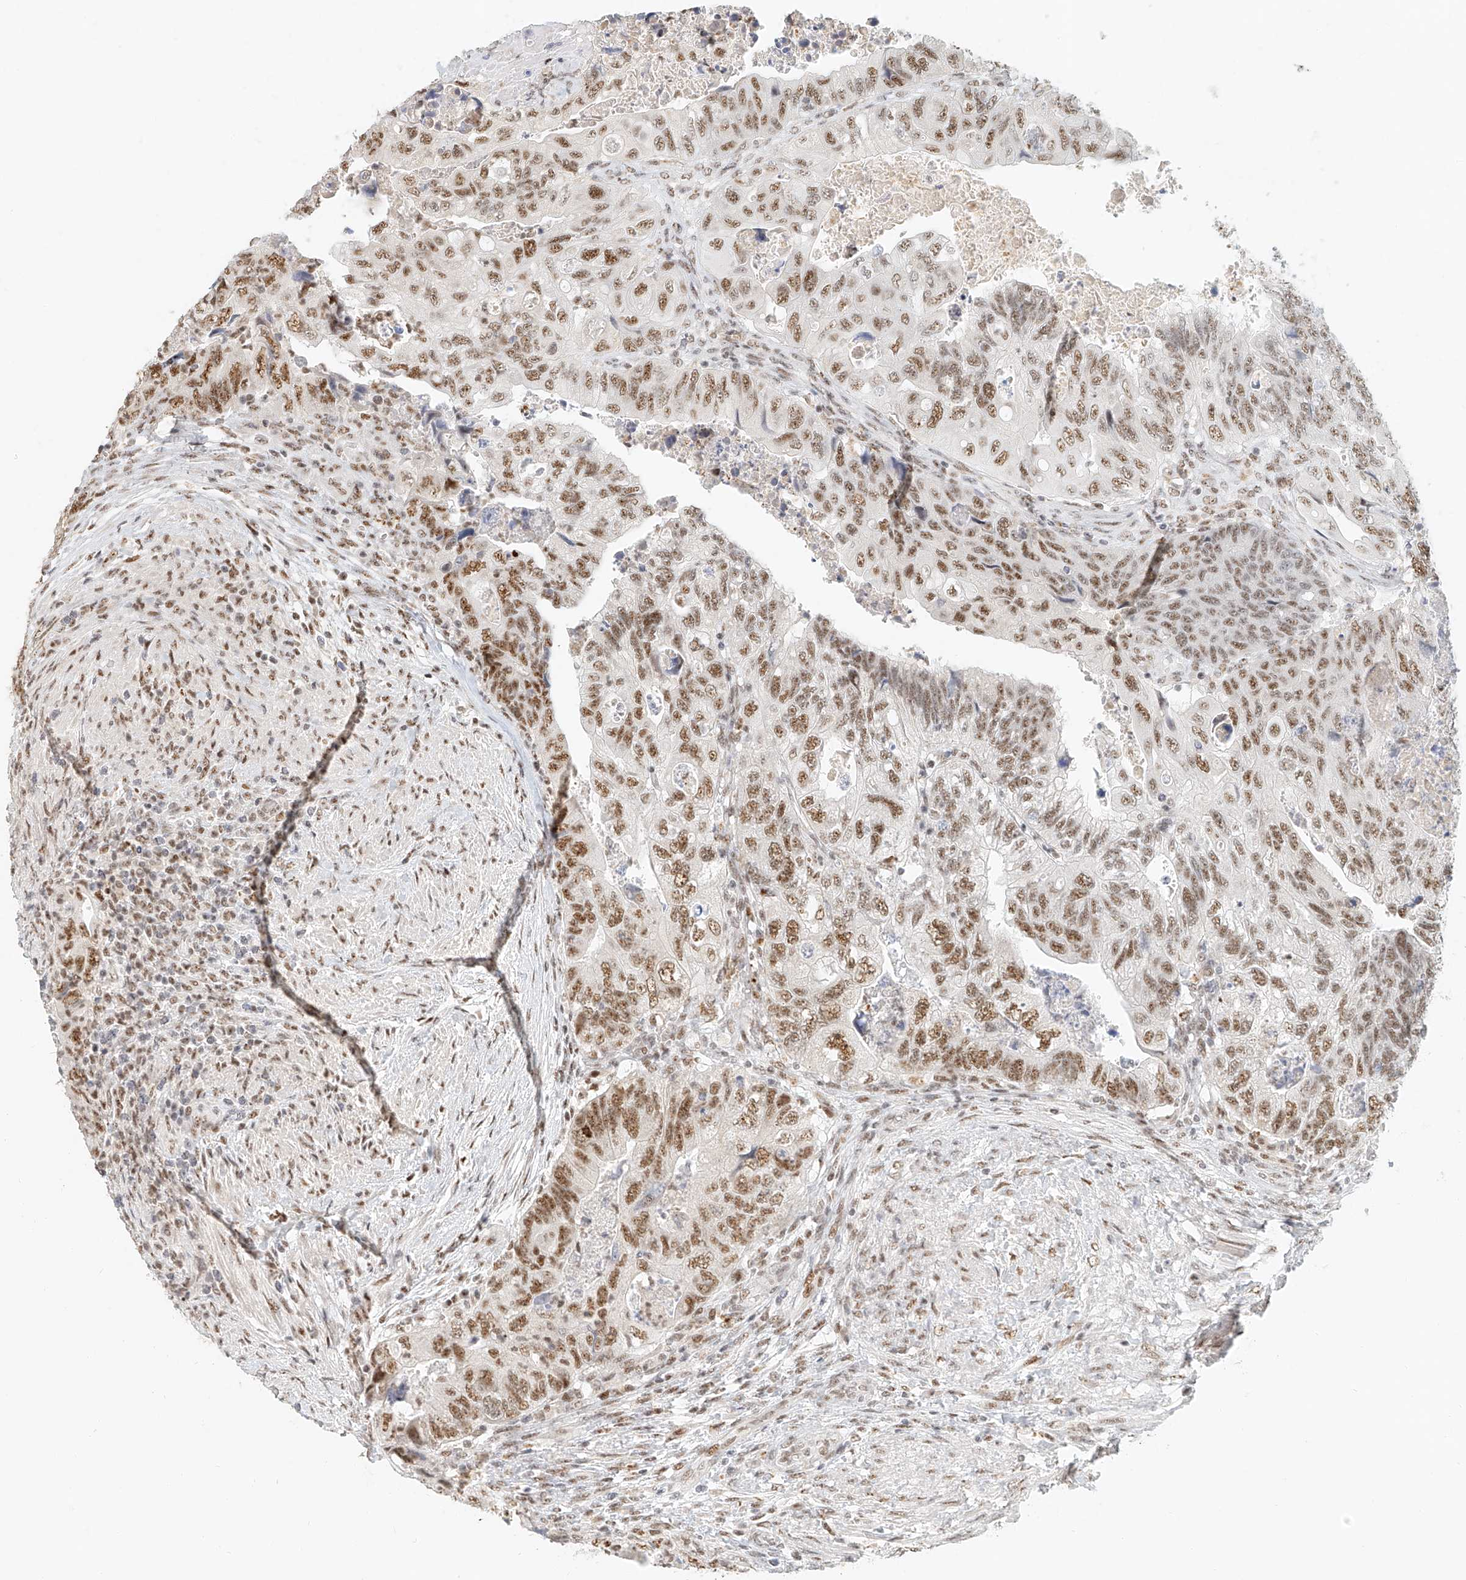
{"staining": {"intensity": "moderate", "quantity": ">75%", "location": "nuclear"}, "tissue": "colorectal cancer", "cell_type": "Tumor cells", "image_type": "cancer", "snomed": [{"axis": "morphology", "description": "Adenocarcinoma, NOS"}, {"axis": "topography", "description": "Rectum"}], "caption": "Protein staining of colorectal cancer (adenocarcinoma) tissue displays moderate nuclear positivity in about >75% of tumor cells. (Stains: DAB (3,3'-diaminobenzidine) in brown, nuclei in blue, Microscopy: brightfield microscopy at high magnification).", "gene": "CXorf58", "patient": {"sex": "male", "age": 63}}